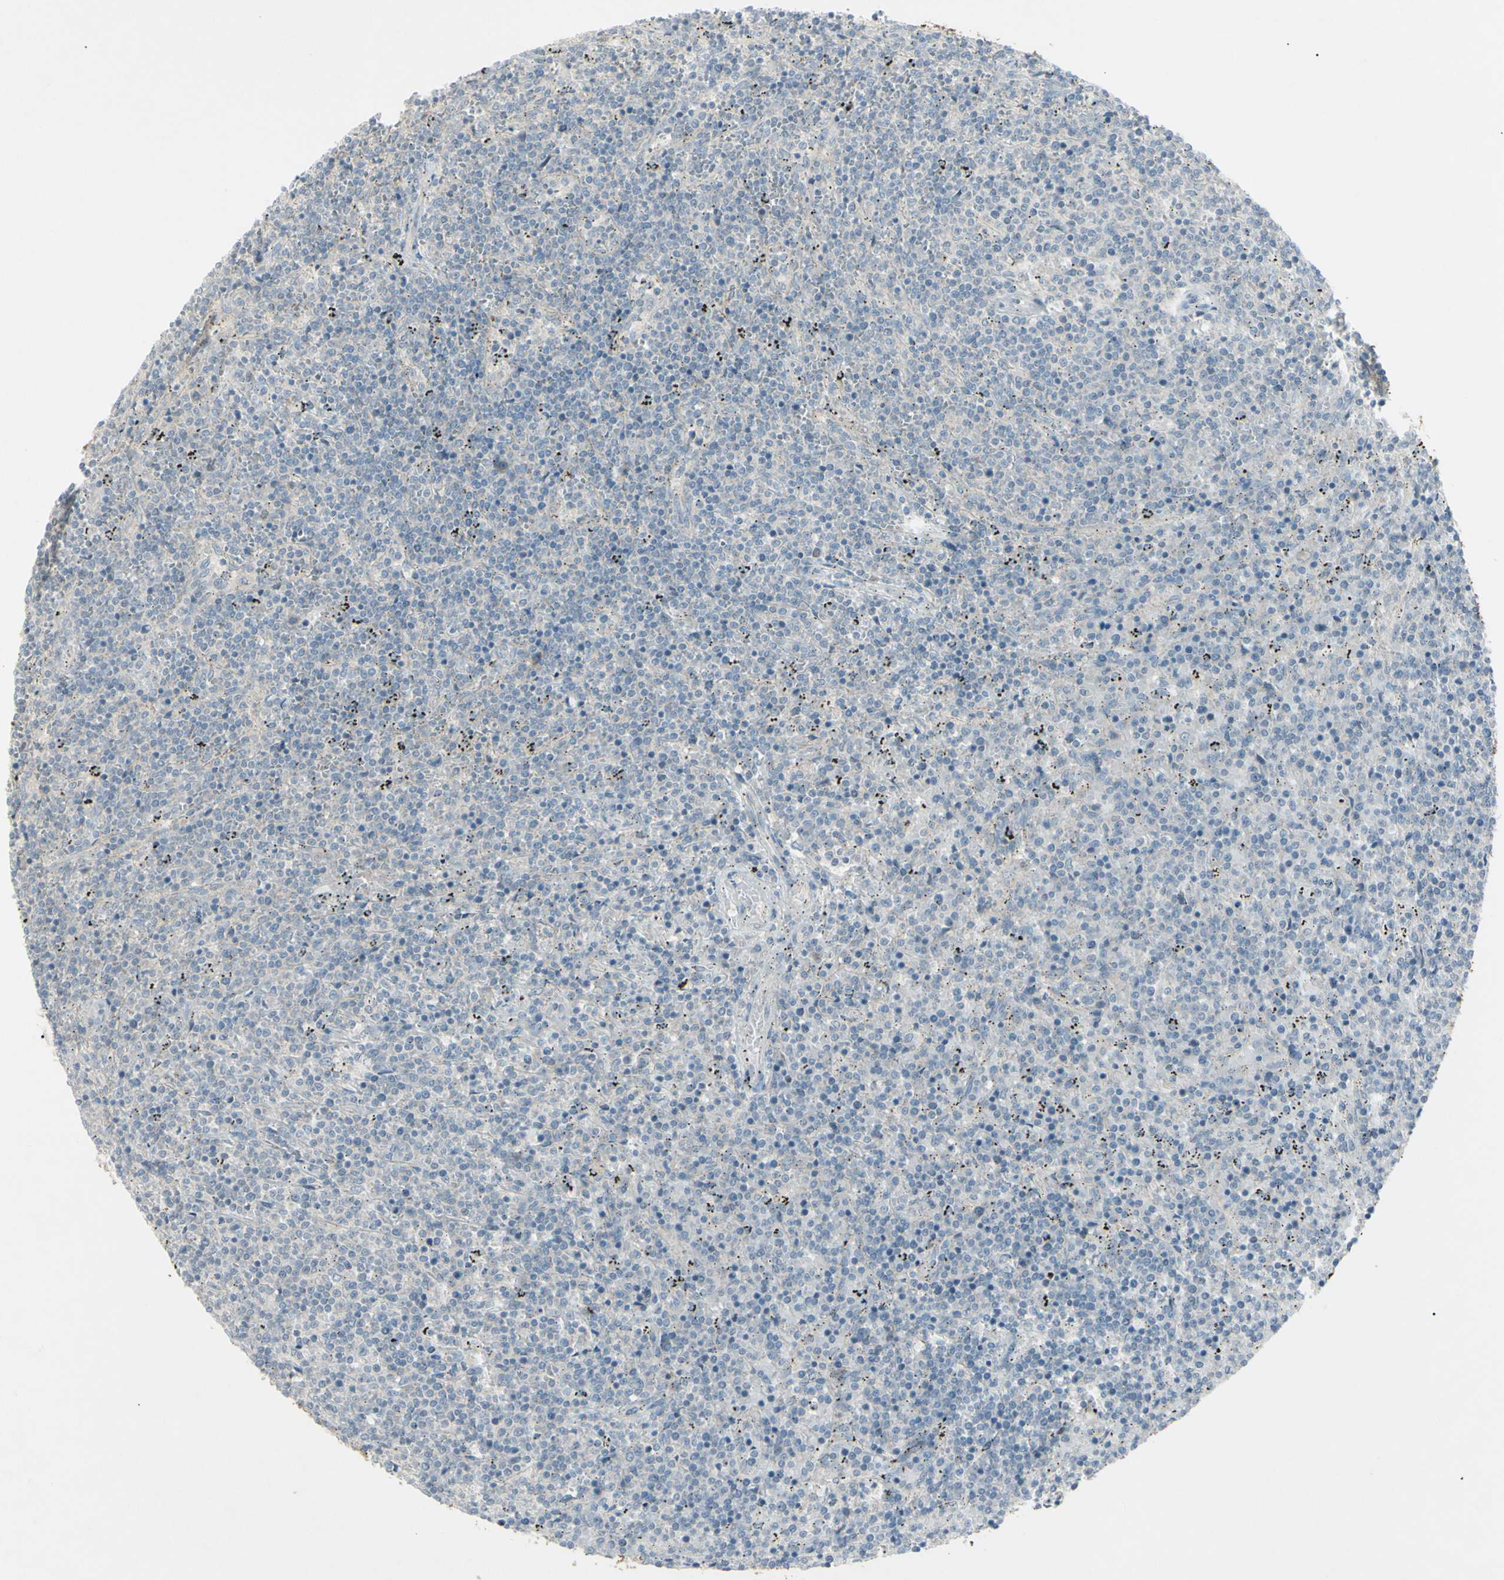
{"staining": {"intensity": "negative", "quantity": "none", "location": "none"}, "tissue": "lymphoma", "cell_type": "Tumor cells", "image_type": "cancer", "snomed": [{"axis": "morphology", "description": "Malignant lymphoma, non-Hodgkin's type, Low grade"}, {"axis": "topography", "description": "Spleen"}], "caption": "Immunohistochemistry (IHC) histopathology image of lymphoma stained for a protein (brown), which shows no expression in tumor cells. (DAB IHC, high magnification).", "gene": "SH3GL2", "patient": {"sex": "female", "age": 50}}